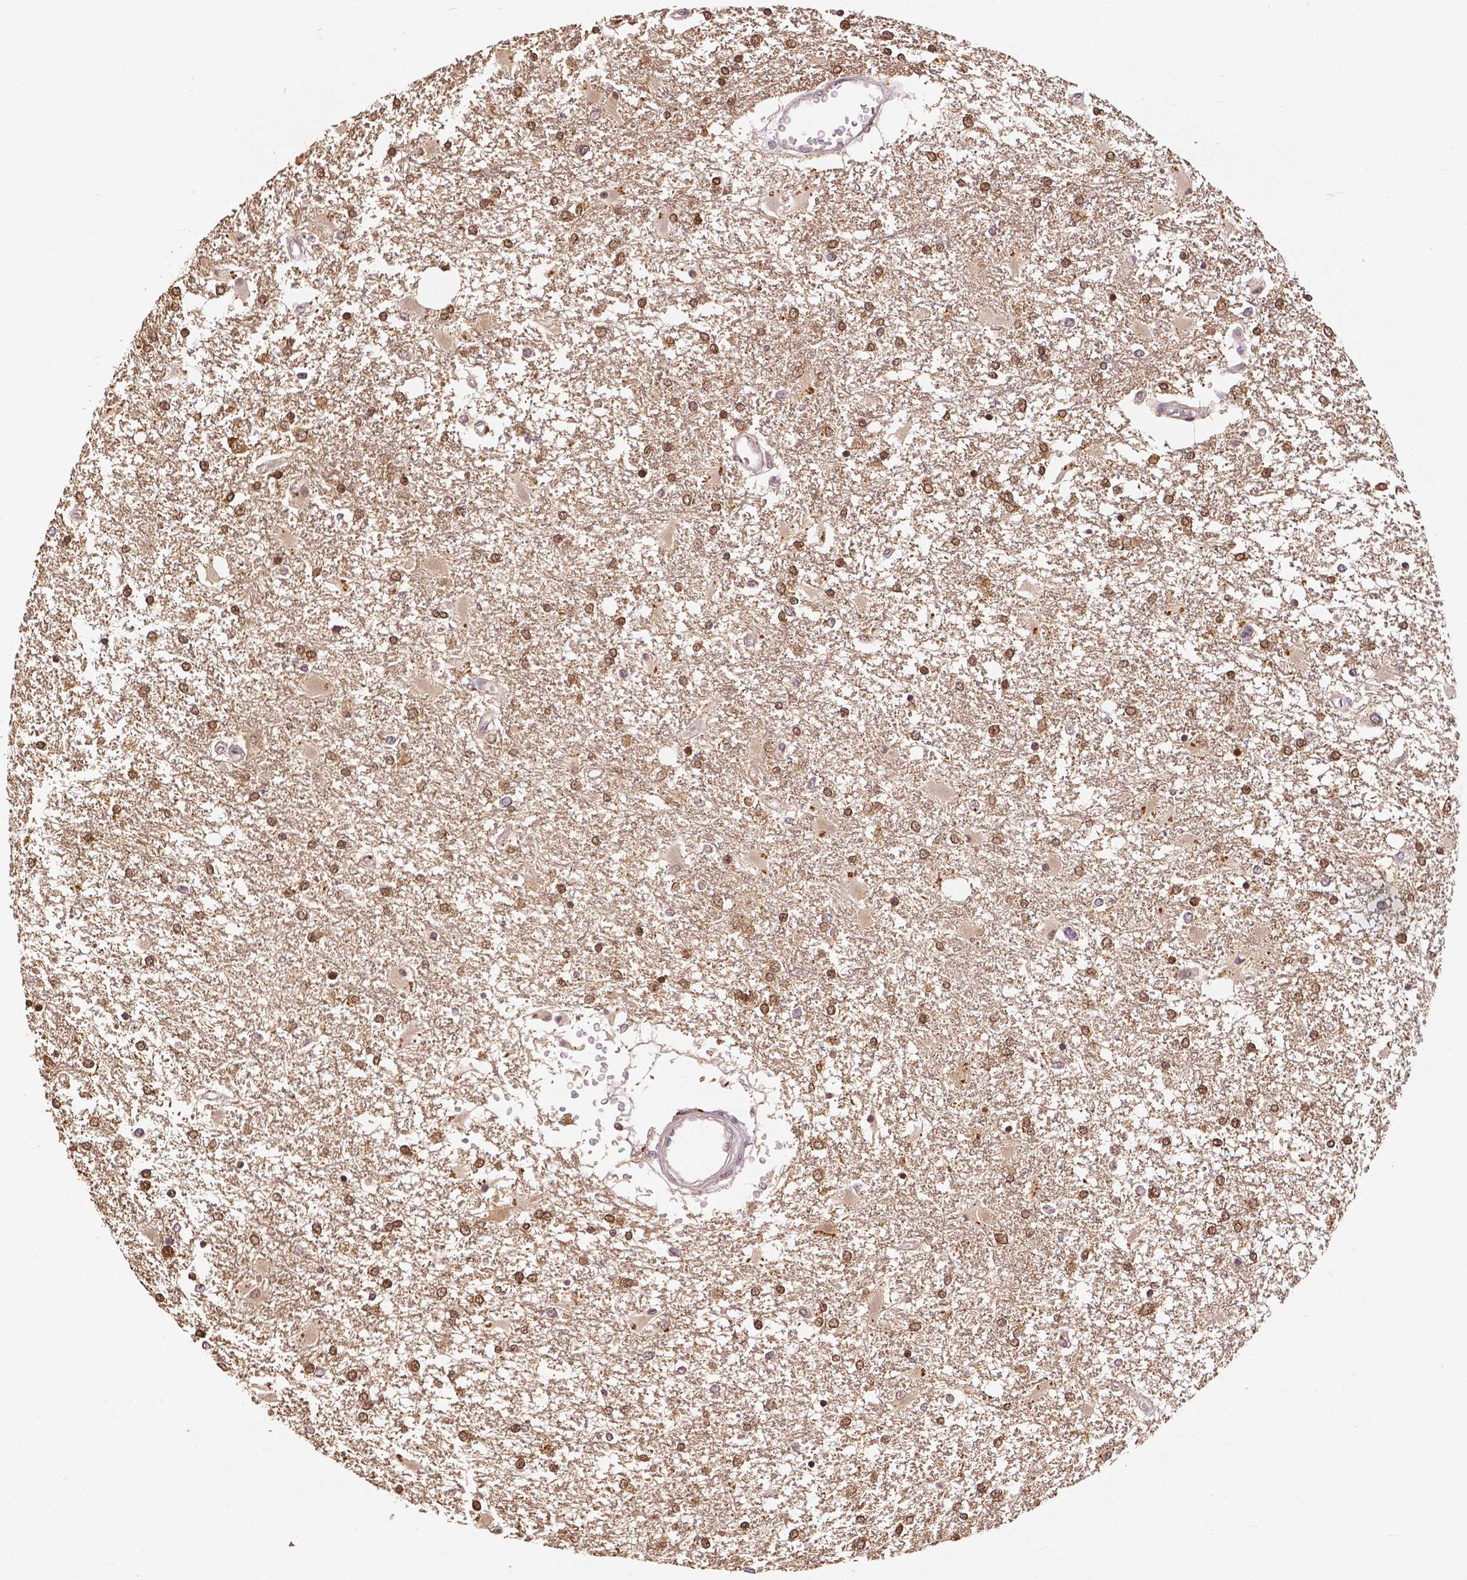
{"staining": {"intensity": "strong", "quantity": ">75%", "location": "cytoplasmic/membranous,nuclear"}, "tissue": "glioma", "cell_type": "Tumor cells", "image_type": "cancer", "snomed": [{"axis": "morphology", "description": "Glioma, malignant, High grade"}, {"axis": "topography", "description": "Cerebral cortex"}], "caption": "This micrograph reveals glioma stained with IHC to label a protein in brown. The cytoplasmic/membranous and nuclear of tumor cells show strong positivity for the protein. Nuclei are counter-stained blue.", "gene": "MAP1LC3B", "patient": {"sex": "male", "age": 79}}